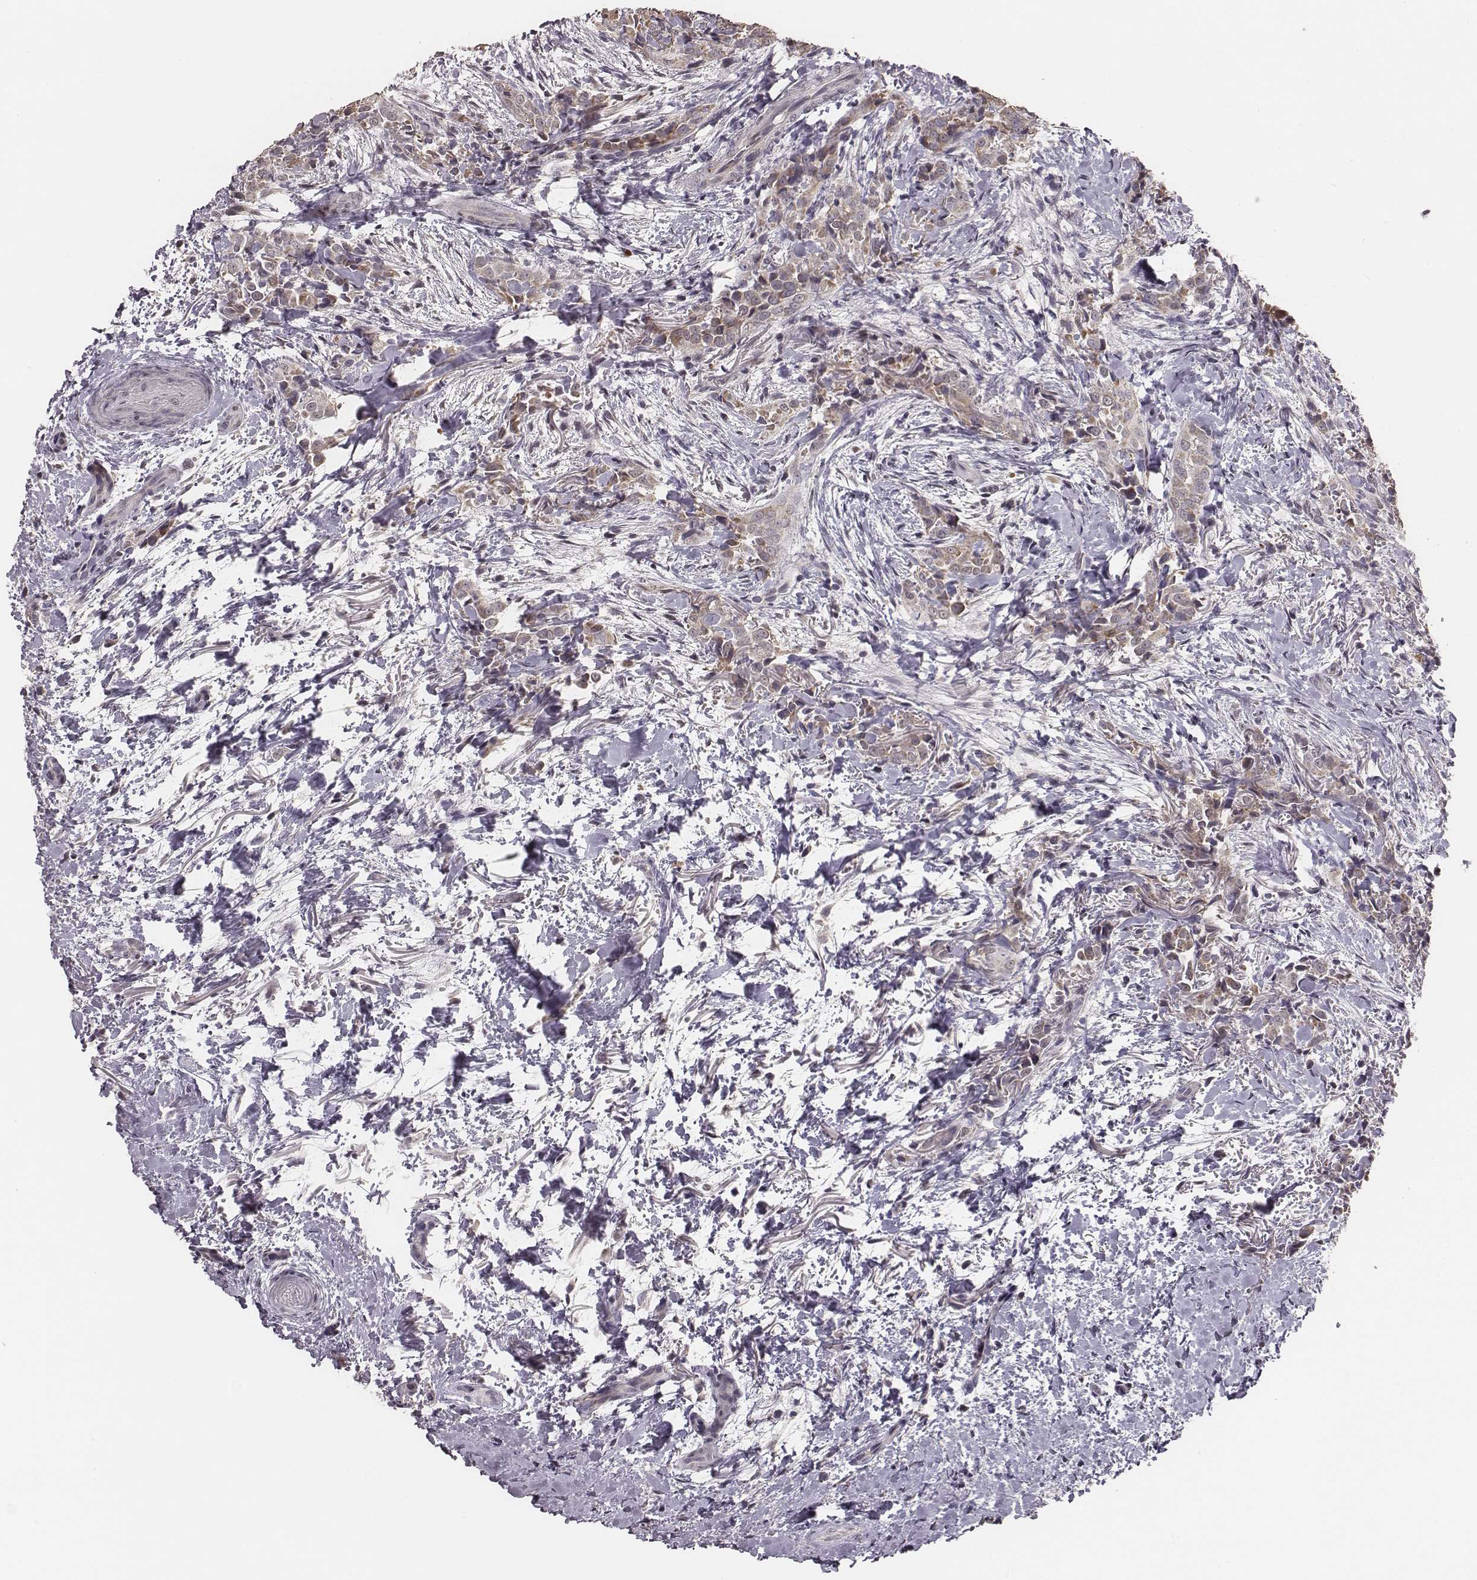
{"staining": {"intensity": "weak", "quantity": "25%-75%", "location": "cytoplasmic/membranous"}, "tissue": "thyroid cancer", "cell_type": "Tumor cells", "image_type": "cancer", "snomed": [{"axis": "morphology", "description": "Papillary adenocarcinoma, NOS"}, {"axis": "topography", "description": "Thyroid gland"}], "caption": "Brown immunohistochemical staining in papillary adenocarcinoma (thyroid) exhibits weak cytoplasmic/membranous positivity in about 25%-75% of tumor cells.", "gene": "SLC7A4", "patient": {"sex": "male", "age": 61}}